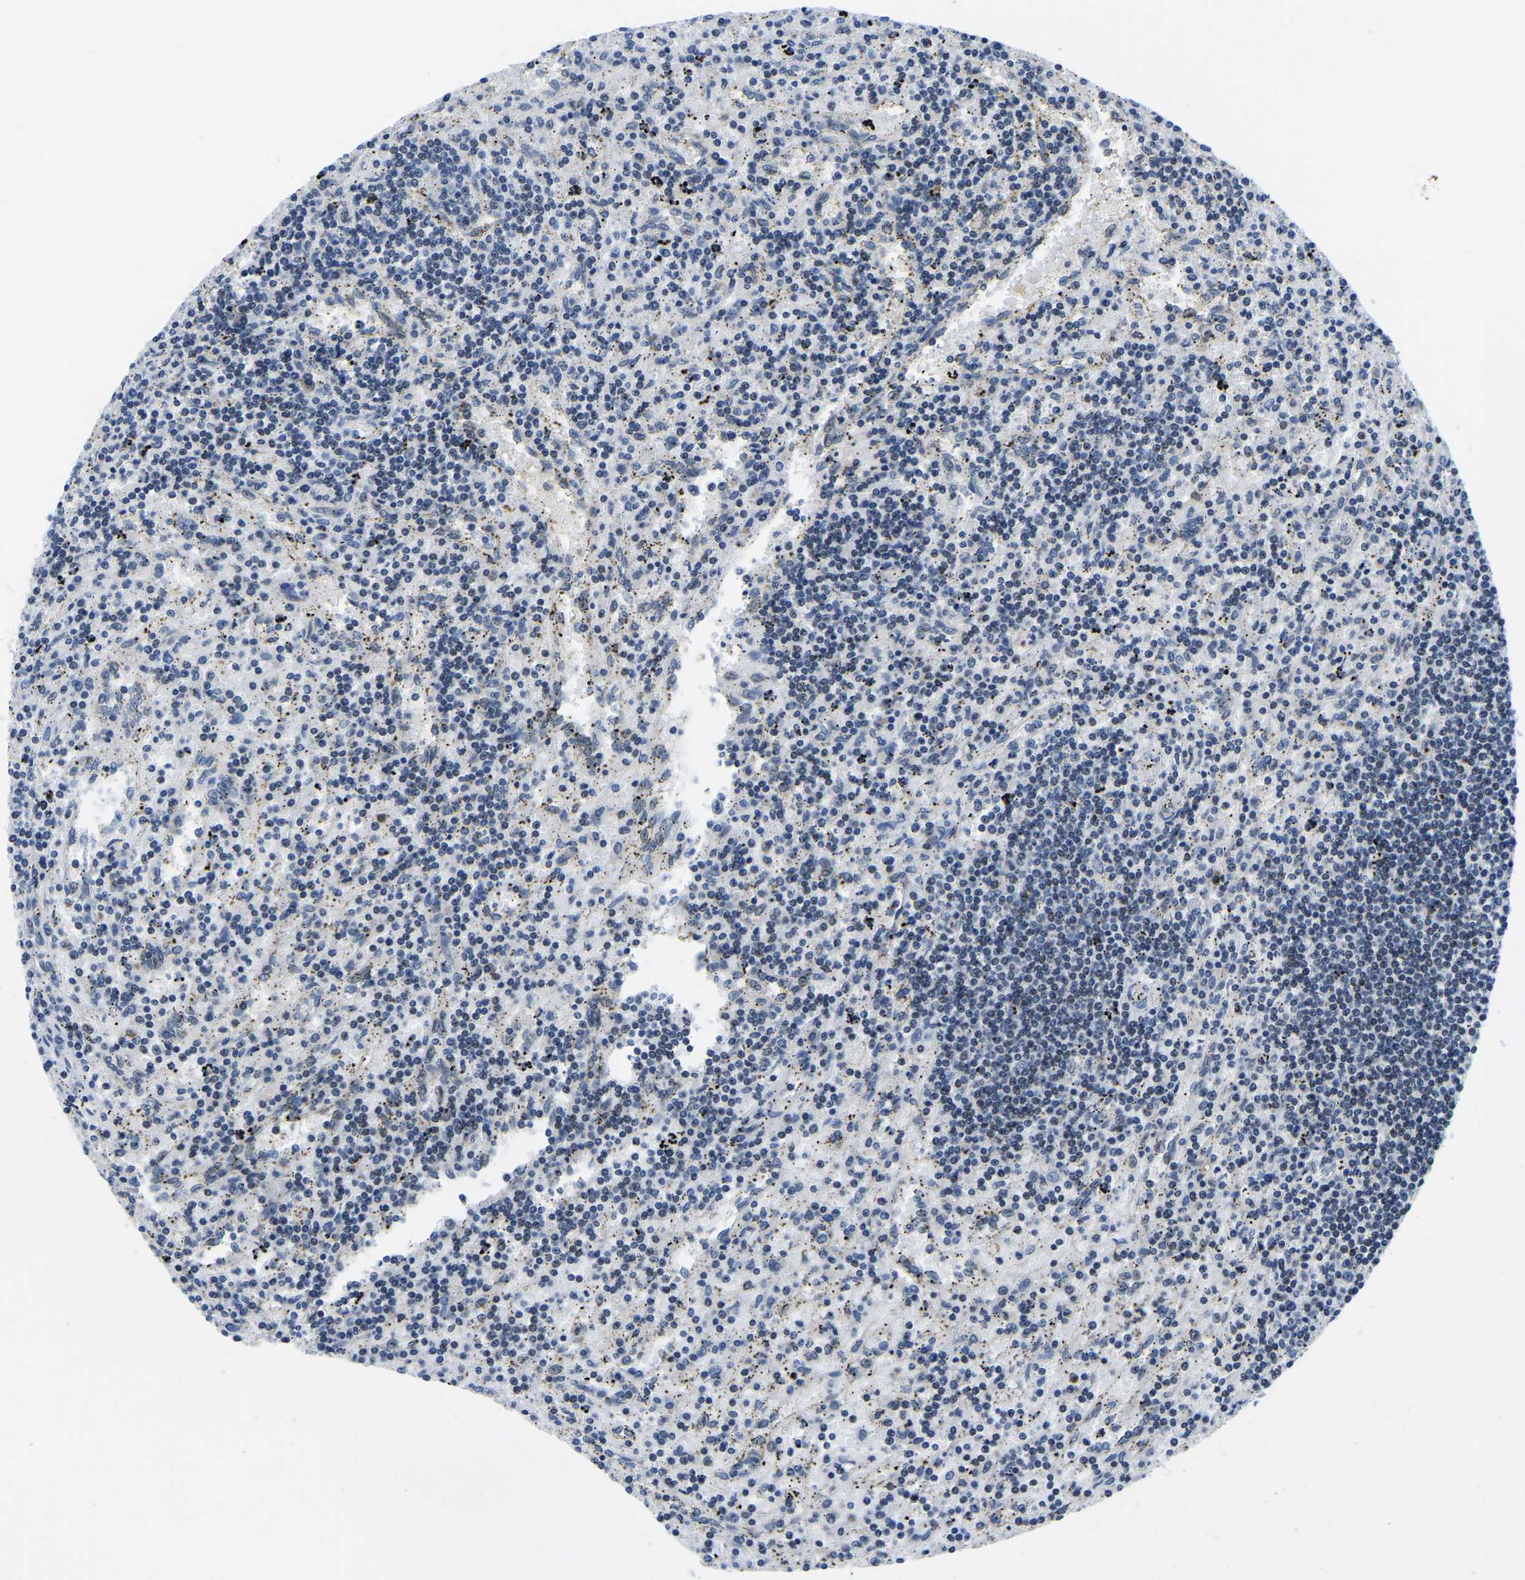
{"staining": {"intensity": "negative", "quantity": "none", "location": "none"}, "tissue": "lymphoma", "cell_type": "Tumor cells", "image_type": "cancer", "snomed": [{"axis": "morphology", "description": "Malignant lymphoma, non-Hodgkin's type, Low grade"}, {"axis": "topography", "description": "Spleen"}], "caption": "This is an IHC histopathology image of human malignant lymphoma, non-Hodgkin's type (low-grade). There is no expression in tumor cells.", "gene": "POLDIP3", "patient": {"sex": "male", "age": 76}}